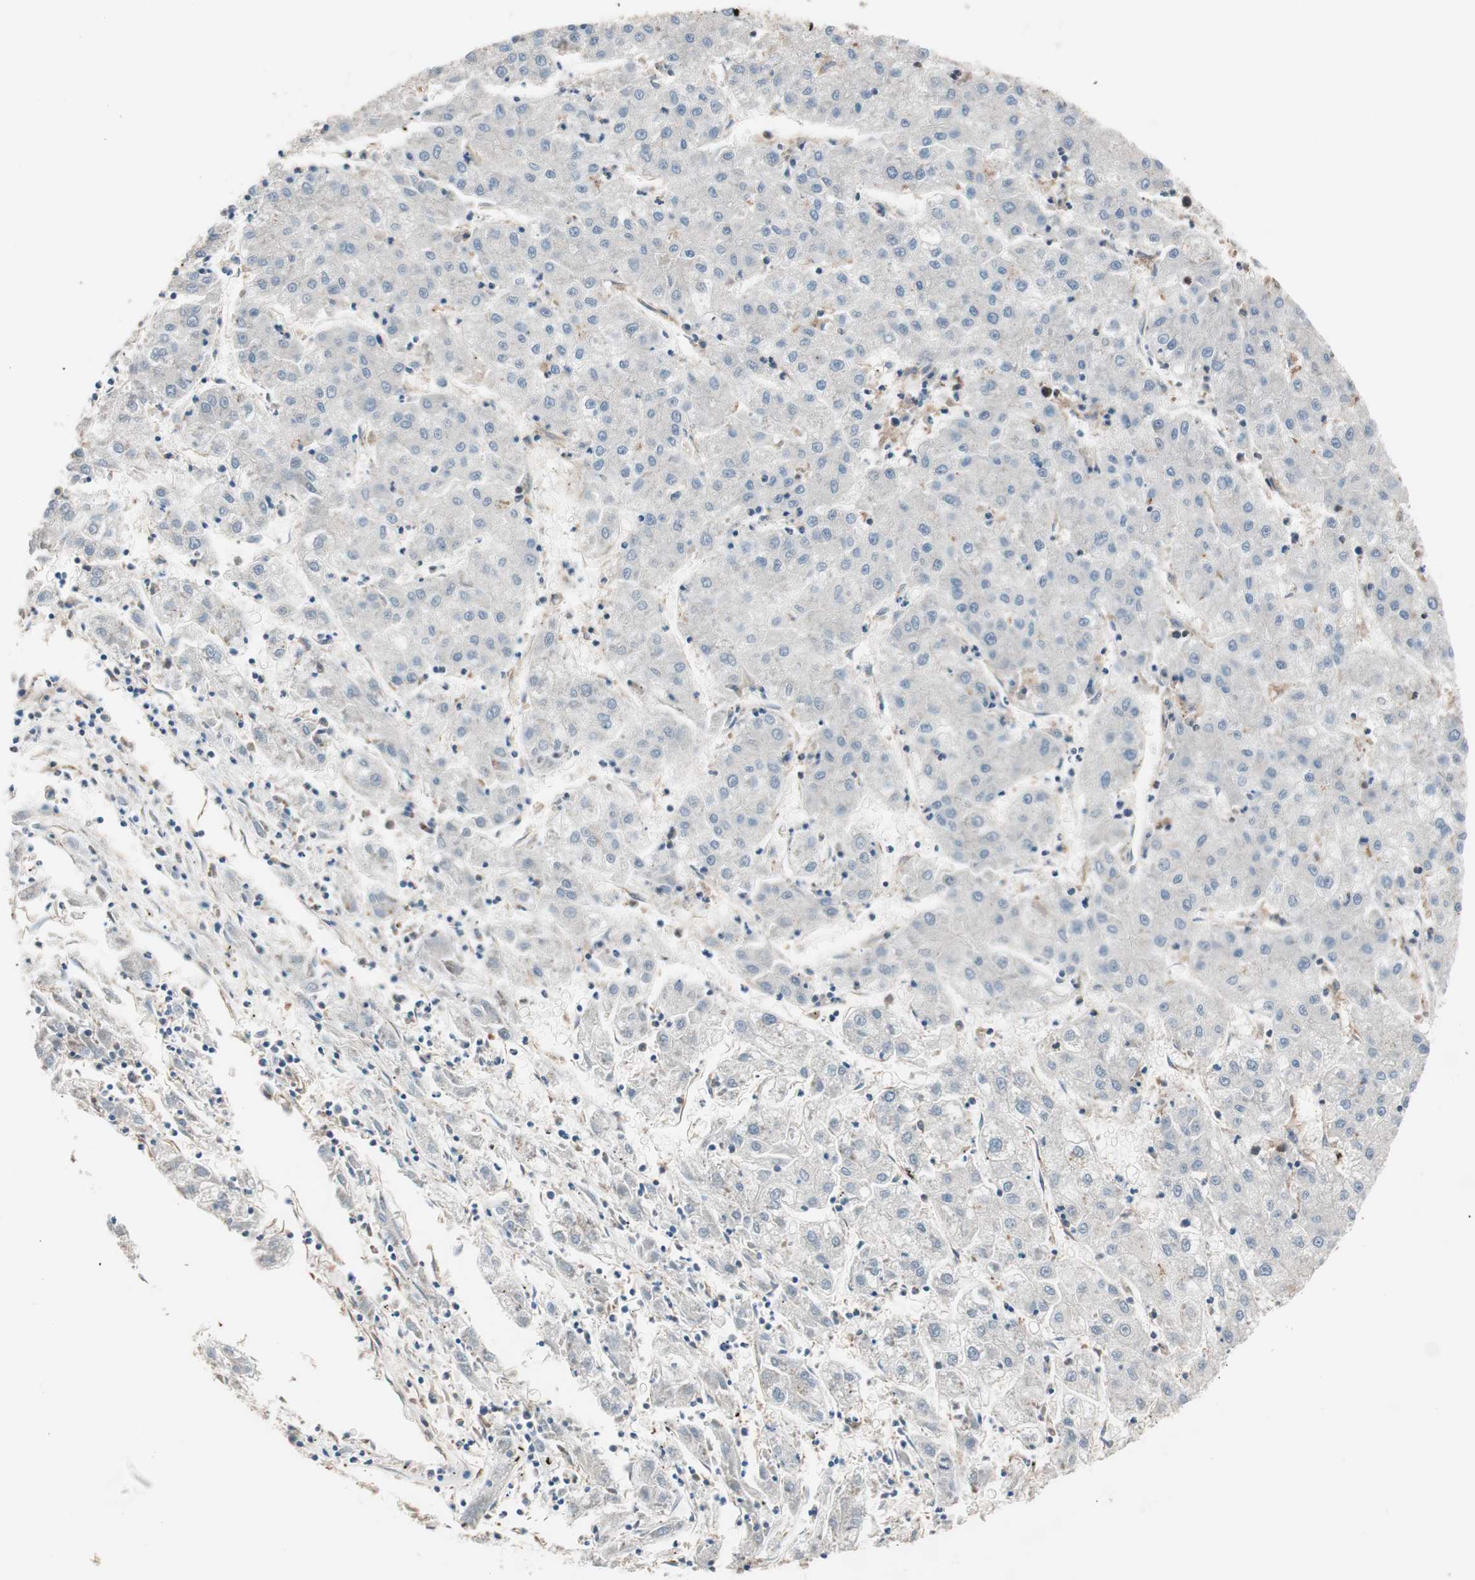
{"staining": {"intensity": "negative", "quantity": "none", "location": "none"}, "tissue": "liver cancer", "cell_type": "Tumor cells", "image_type": "cancer", "snomed": [{"axis": "morphology", "description": "Carcinoma, Hepatocellular, NOS"}, {"axis": "topography", "description": "Liver"}], "caption": "There is no significant staining in tumor cells of hepatocellular carcinoma (liver). (Stains: DAB immunohistochemistry (IHC) with hematoxylin counter stain, Microscopy: brightfield microscopy at high magnification).", "gene": "STAB1", "patient": {"sex": "male", "age": 72}}